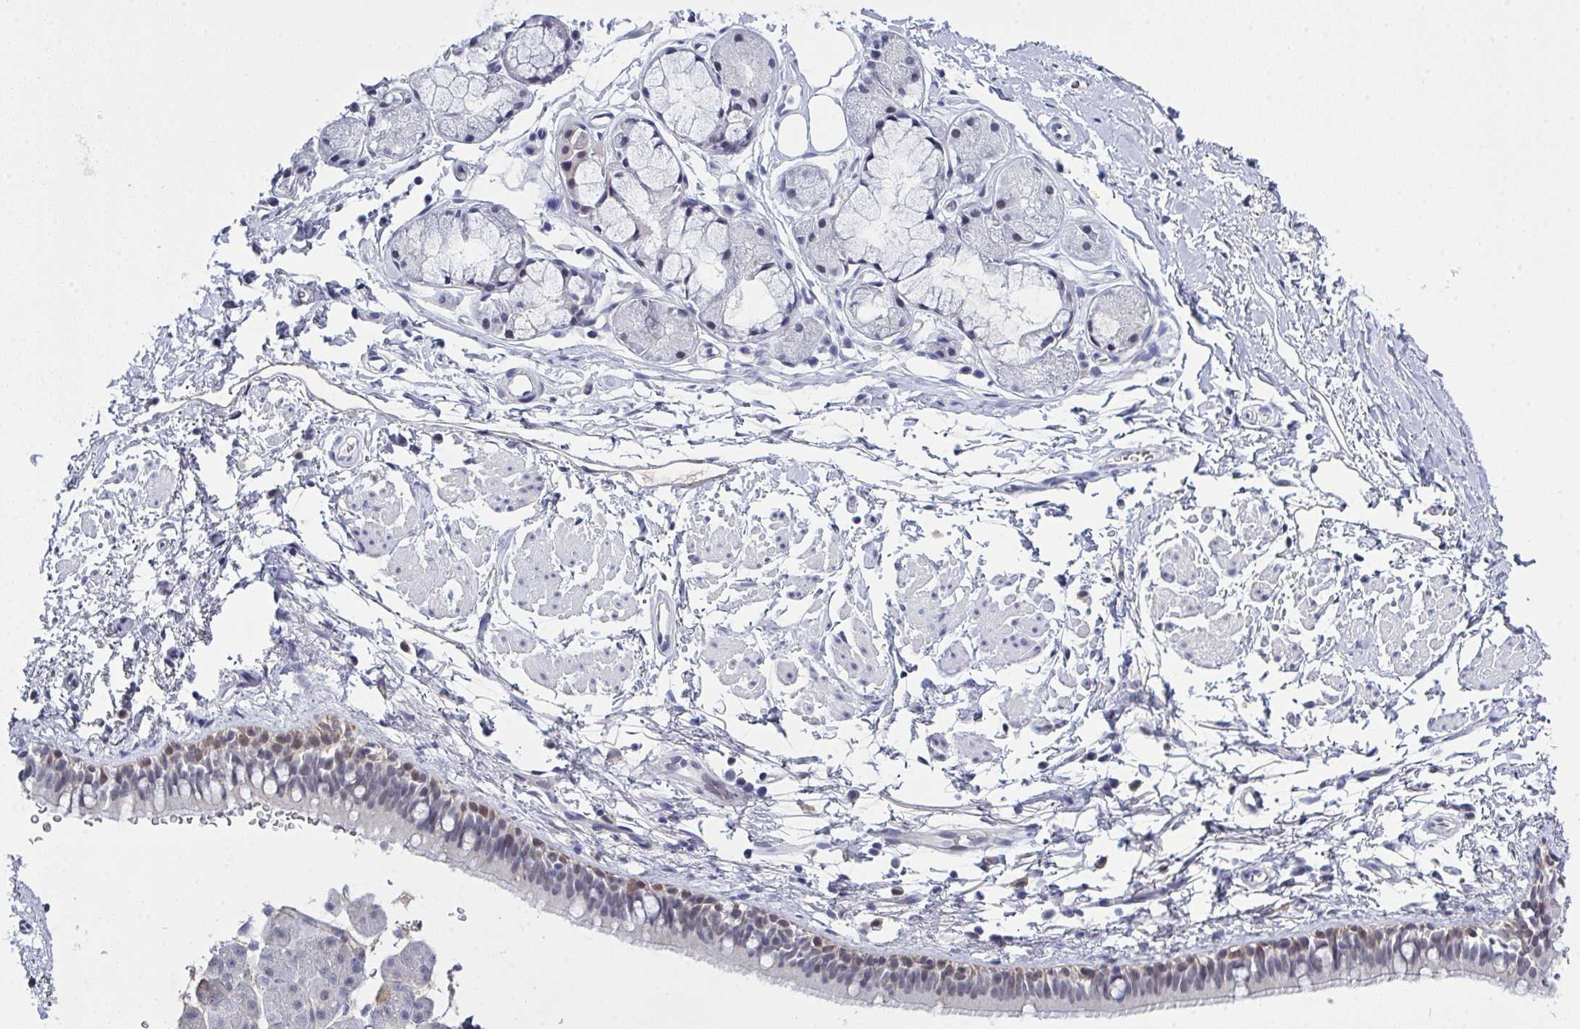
{"staining": {"intensity": "weak", "quantity": "25%-75%", "location": "cytoplasmic/membranous,nuclear"}, "tissue": "bronchus", "cell_type": "Respiratory epithelial cells", "image_type": "normal", "snomed": [{"axis": "morphology", "description": "Normal tissue, NOS"}, {"axis": "topography", "description": "Lymph node"}, {"axis": "topography", "description": "Cartilage tissue"}, {"axis": "topography", "description": "Bronchus"}], "caption": "The immunohistochemical stain labels weak cytoplasmic/membranous,nuclear staining in respiratory epithelial cells of benign bronchus. (brown staining indicates protein expression, while blue staining denotes nuclei).", "gene": "KDM4D", "patient": {"sex": "female", "age": 70}}